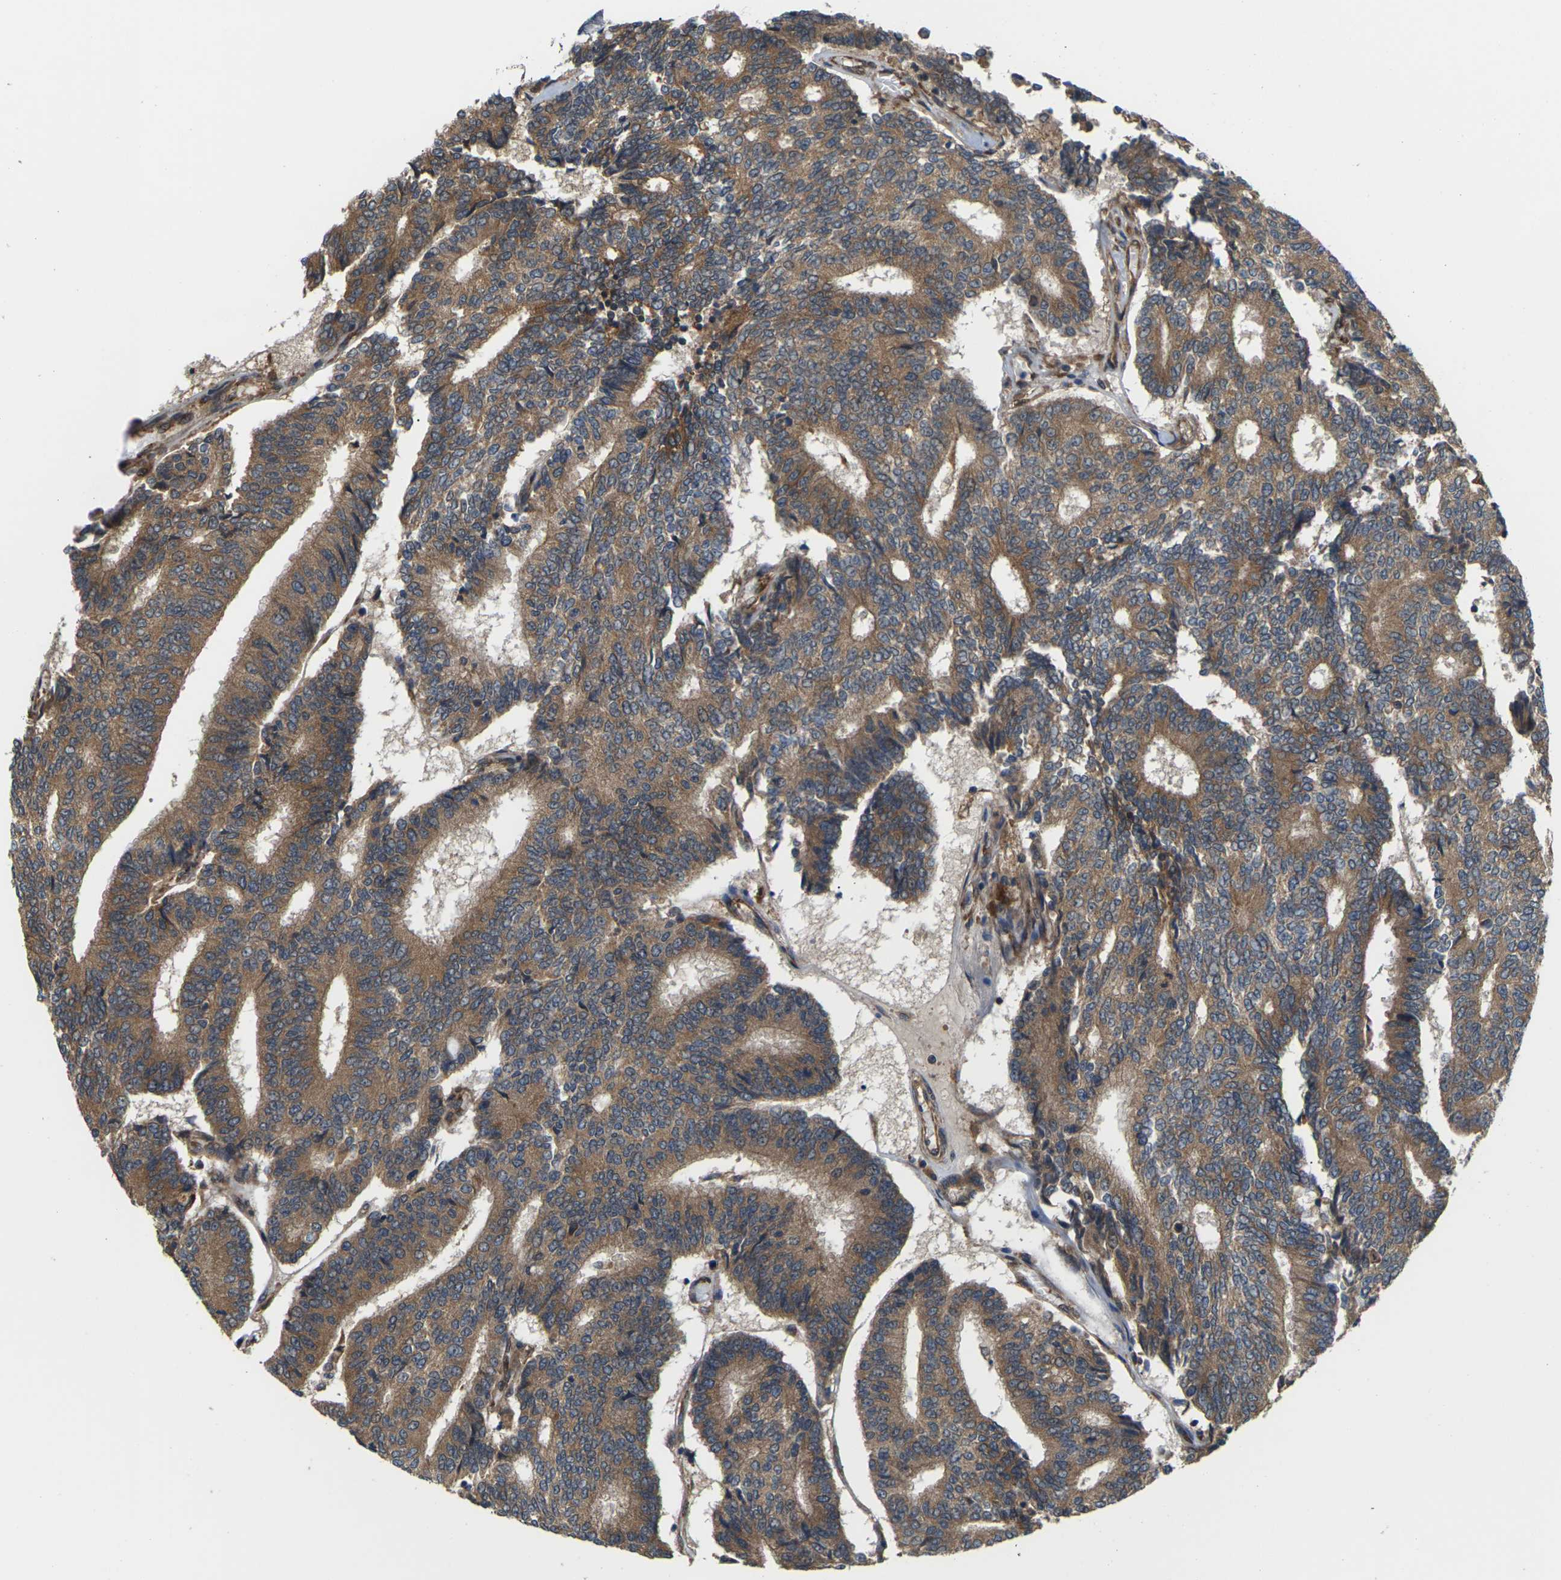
{"staining": {"intensity": "moderate", "quantity": ">75%", "location": "cytoplasmic/membranous"}, "tissue": "prostate cancer", "cell_type": "Tumor cells", "image_type": "cancer", "snomed": [{"axis": "morphology", "description": "Normal tissue, NOS"}, {"axis": "morphology", "description": "Adenocarcinoma, High grade"}, {"axis": "topography", "description": "Prostate"}, {"axis": "topography", "description": "Seminal veicle"}], "caption": "This is a histology image of immunohistochemistry staining of prostate cancer, which shows moderate expression in the cytoplasmic/membranous of tumor cells.", "gene": "NRAS", "patient": {"sex": "male", "age": 55}}